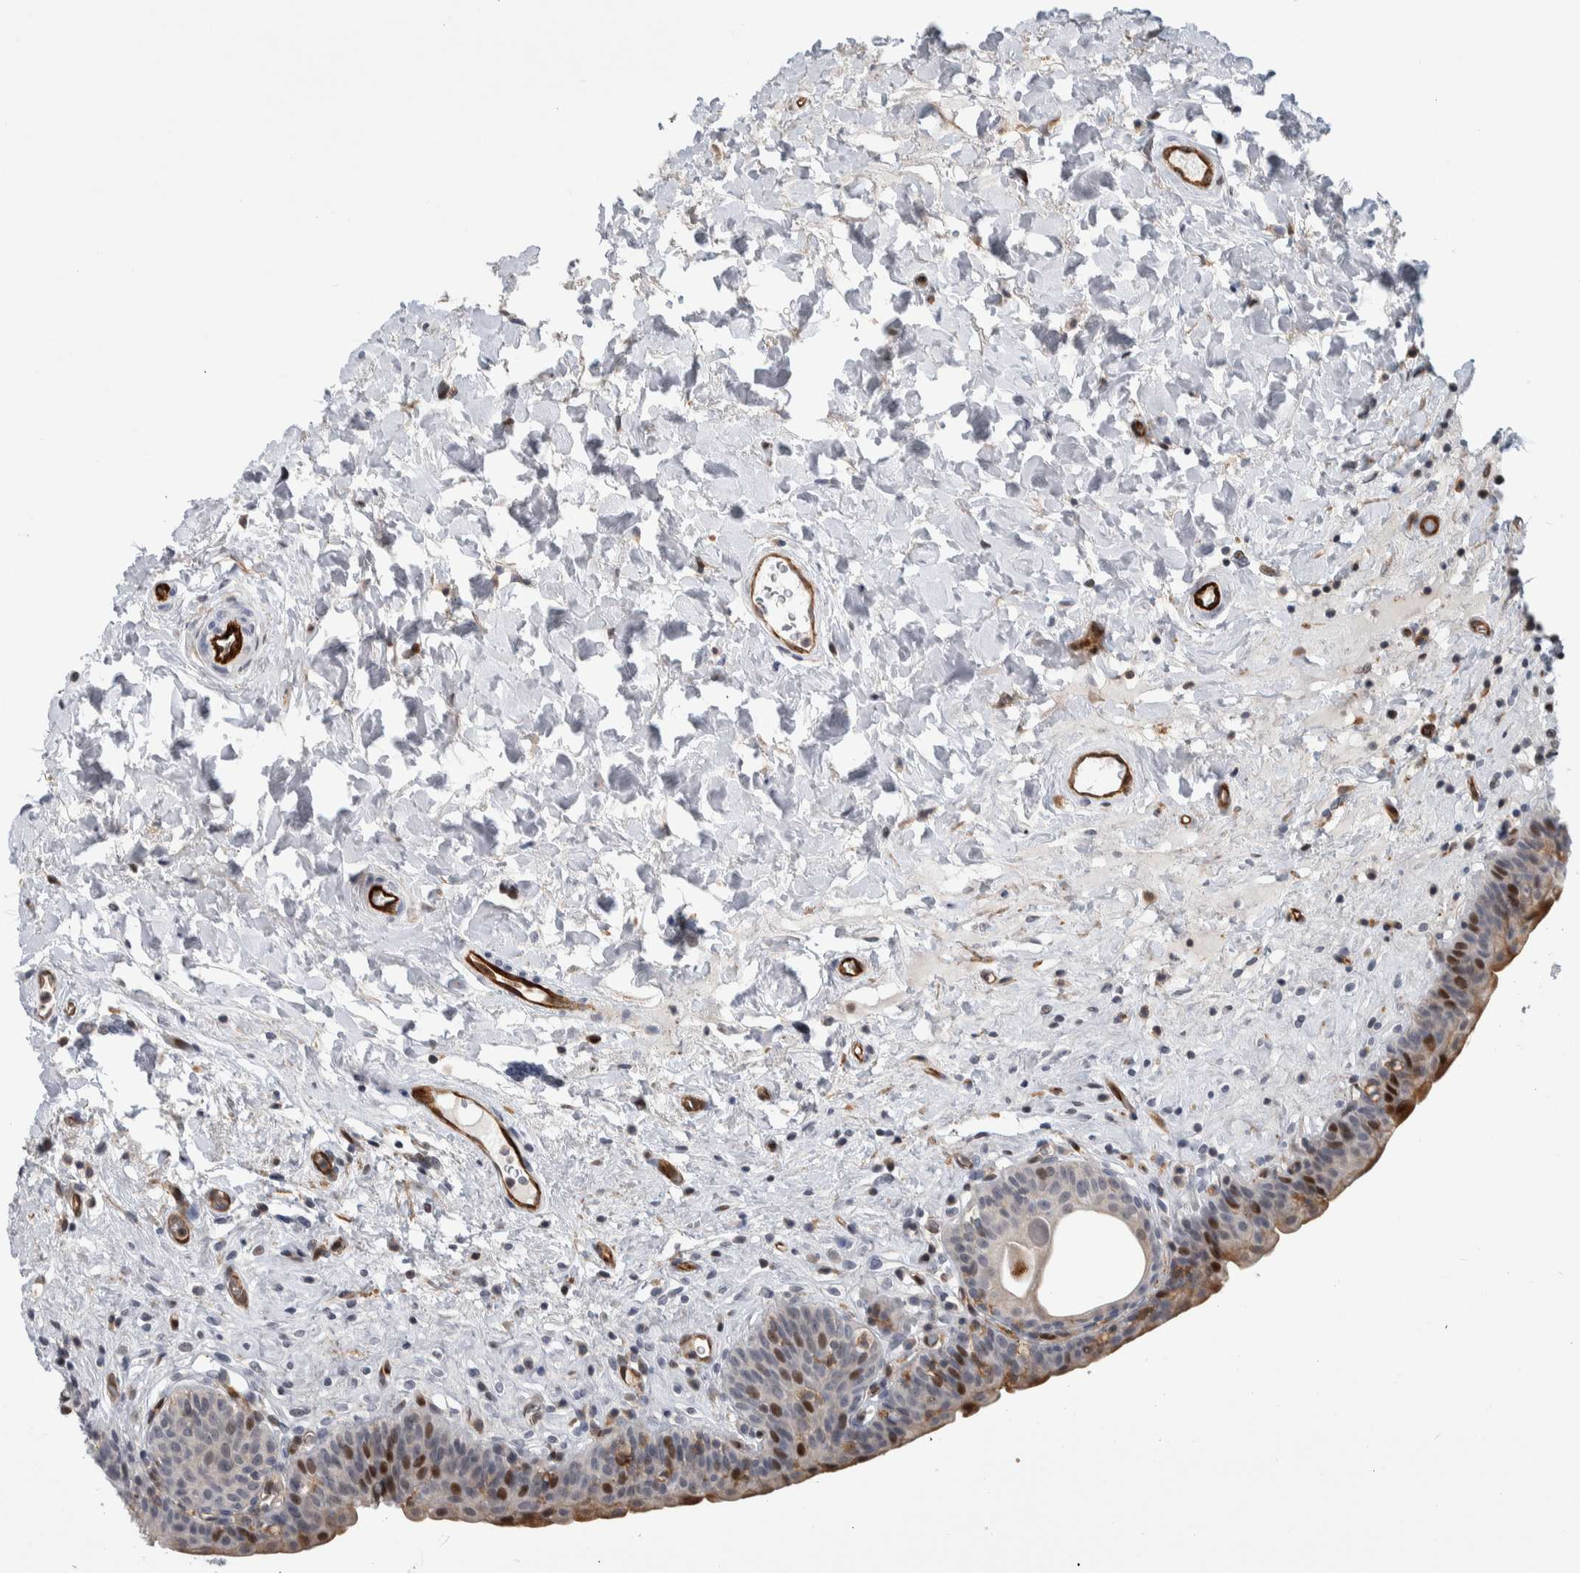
{"staining": {"intensity": "strong", "quantity": "<25%", "location": "nuclear"}, "tissue": "urinary bladder", "cell_type": "Urothelial cells", "image_type": "normal", "snomed": [{"axis": "morphology", "description": "Normal tissue, NOS"}, {"axis": "topography", "description": "Urinary bladder"}], "caption": "Urothelial cells show medium levels of strong nuclear staining in about <25% of cells in normal urinary bladder.", "gene": "MSL1", "patient": {"sex": "male", "age": 83}}